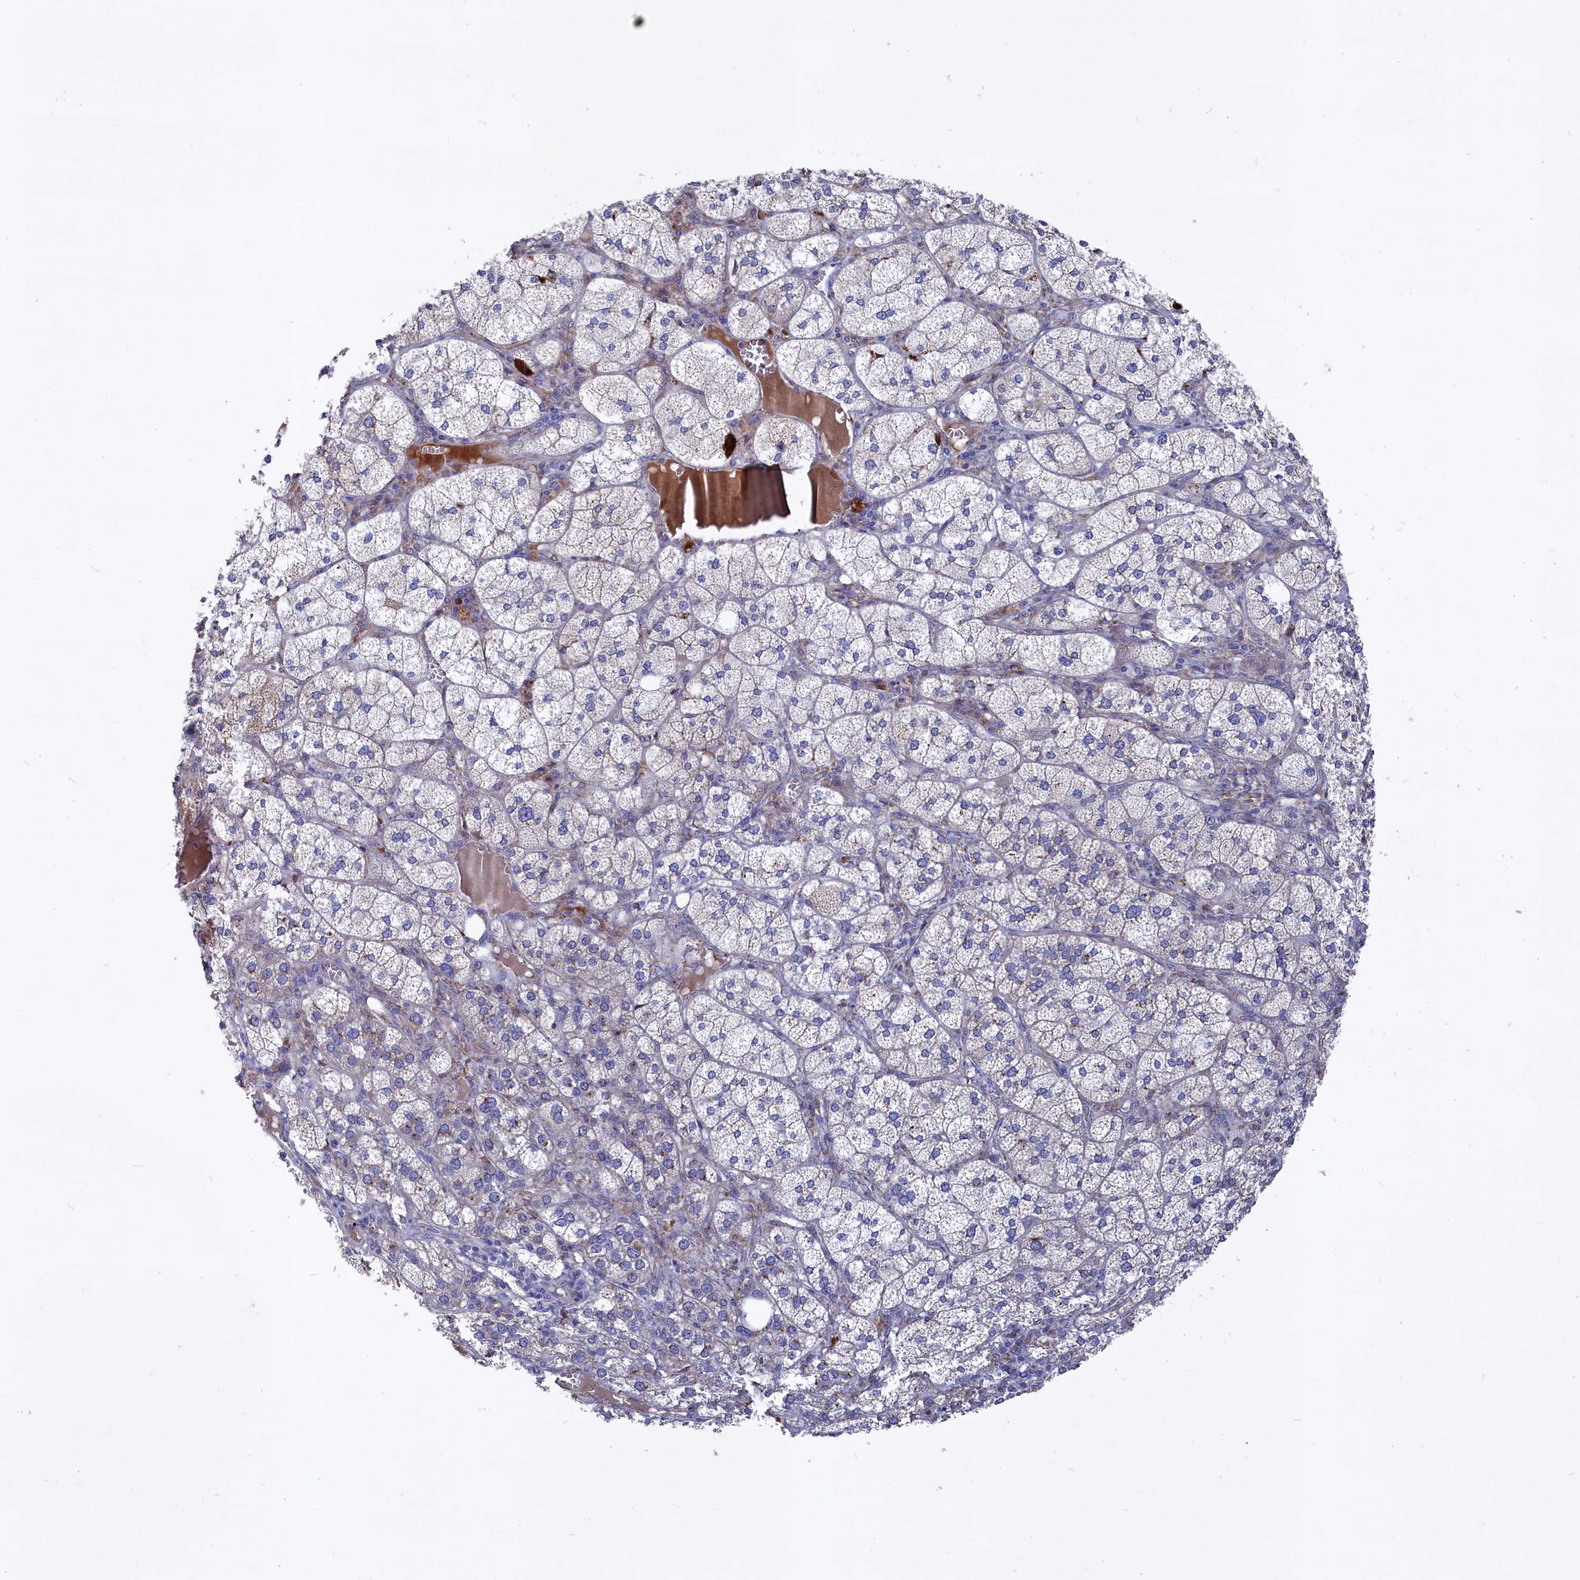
{"staining": {"intensity": "strong", "quantity": "<25%", "location": "cytoplasmic/membranous"}, "tissue": "adrenal gland", "cell_type": "Glandular cells", "image_type": "normal", "snomed": [{"axis": "morphology", "description": "Normal tissue, NOS"}, {"axis": "topography", "description": "Adrenal gland"}], "caption": "A brown stain shows strong cytoplasmic/membranous positivity of a protein in glandular cells of unremarkable human adrenal gland.", "gene": "GPR108", "patient": {"sex": "female", "age": 61}}